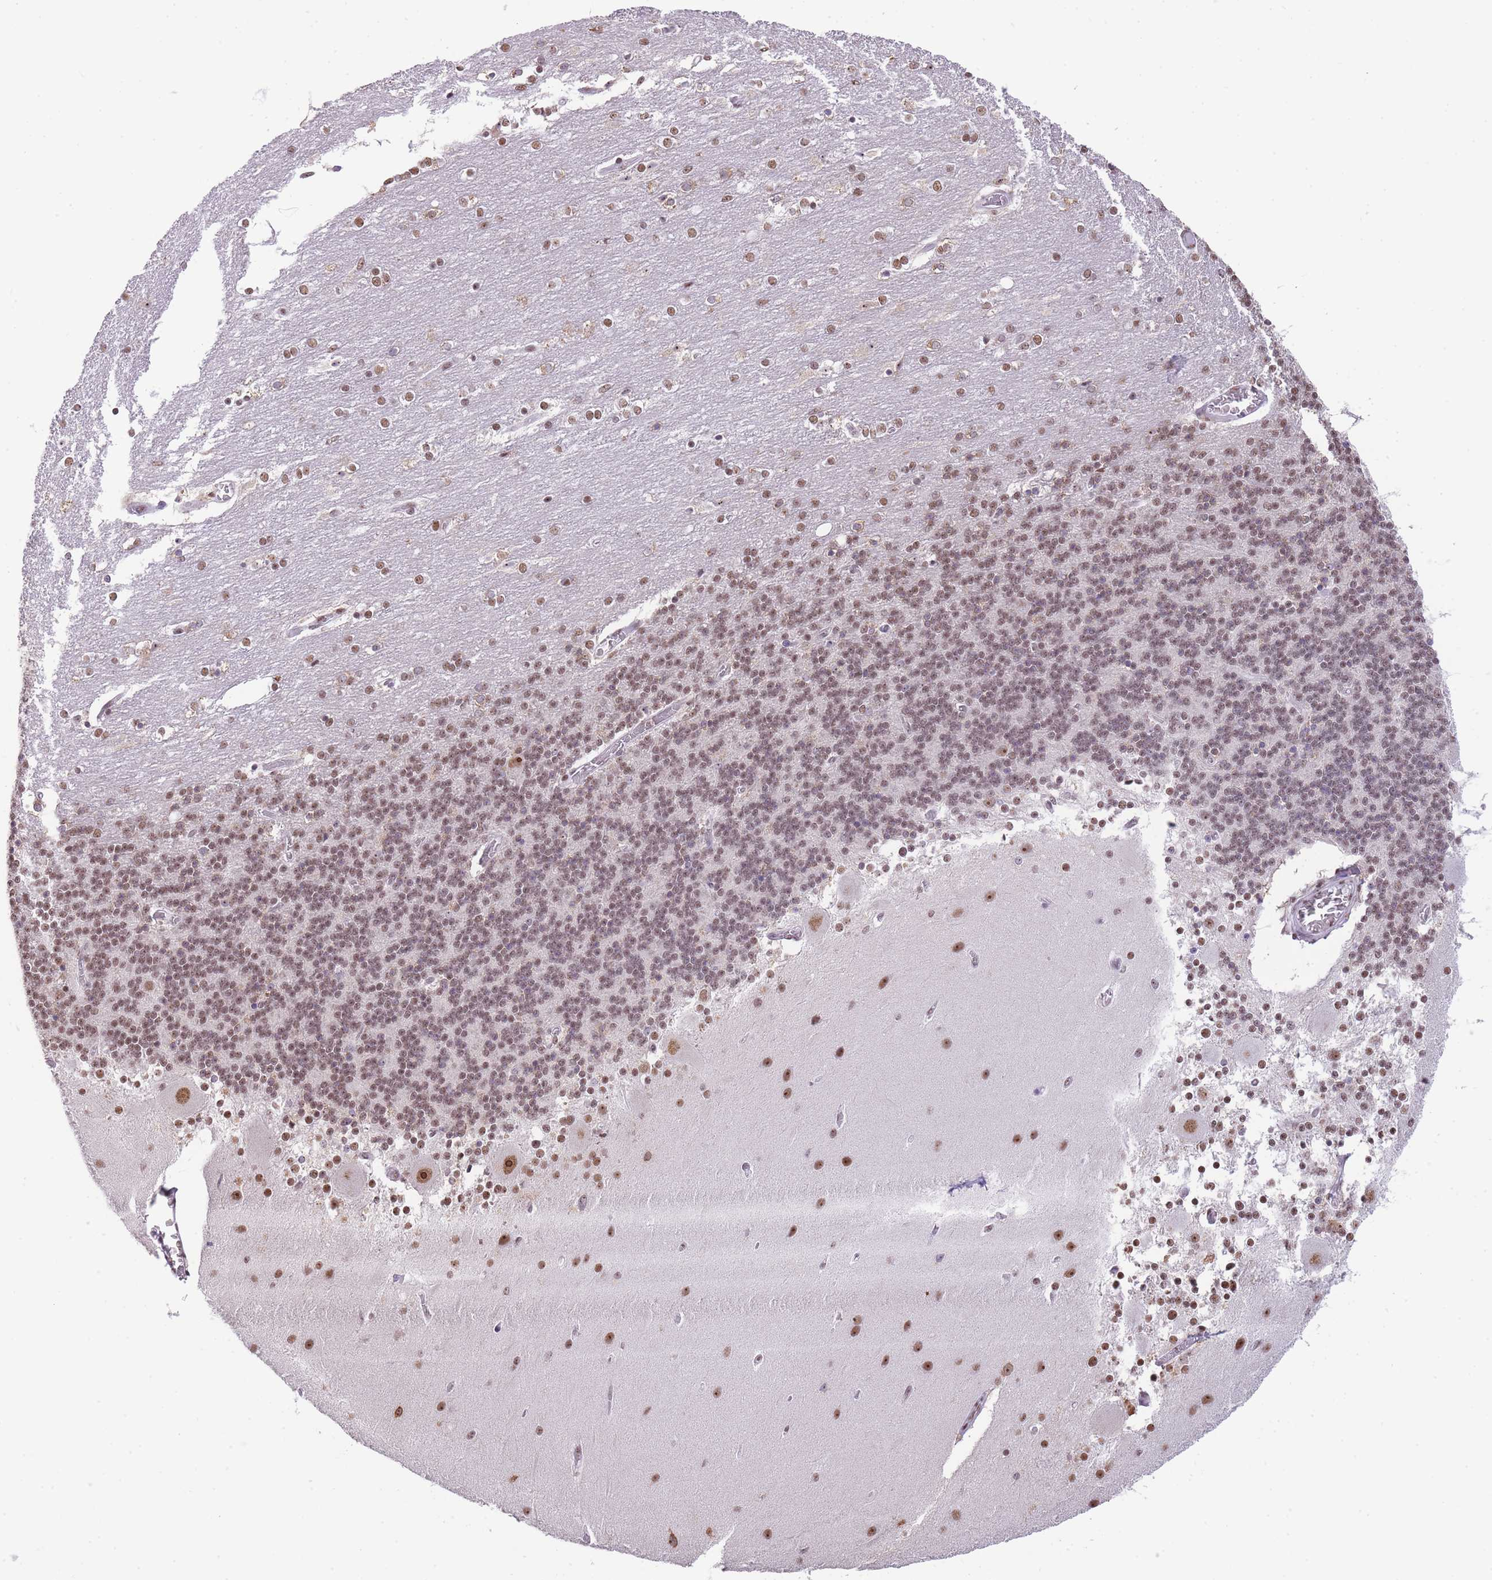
{"staining": {"intensity": "moderate", "quantity": ">75%", "location": "nuclear"}, "tissue": "cerebellum", "cell_type": "Cells in granular layer", "image_type": "normal", "snomed": [{"axis": "morphology", "description": "Normal tissue, NOS"}, {"axis": "topography", "description": "Cerebellum"}], "caption": "The photomicrograph reveals immunohistochemical staining of unremarkable cerebellum. There is moderate nuclear expression is seen in approximately >75% of cells in granular layer.", "gene": "EVC2", "patient": {"sex": "female", "age": 54}}